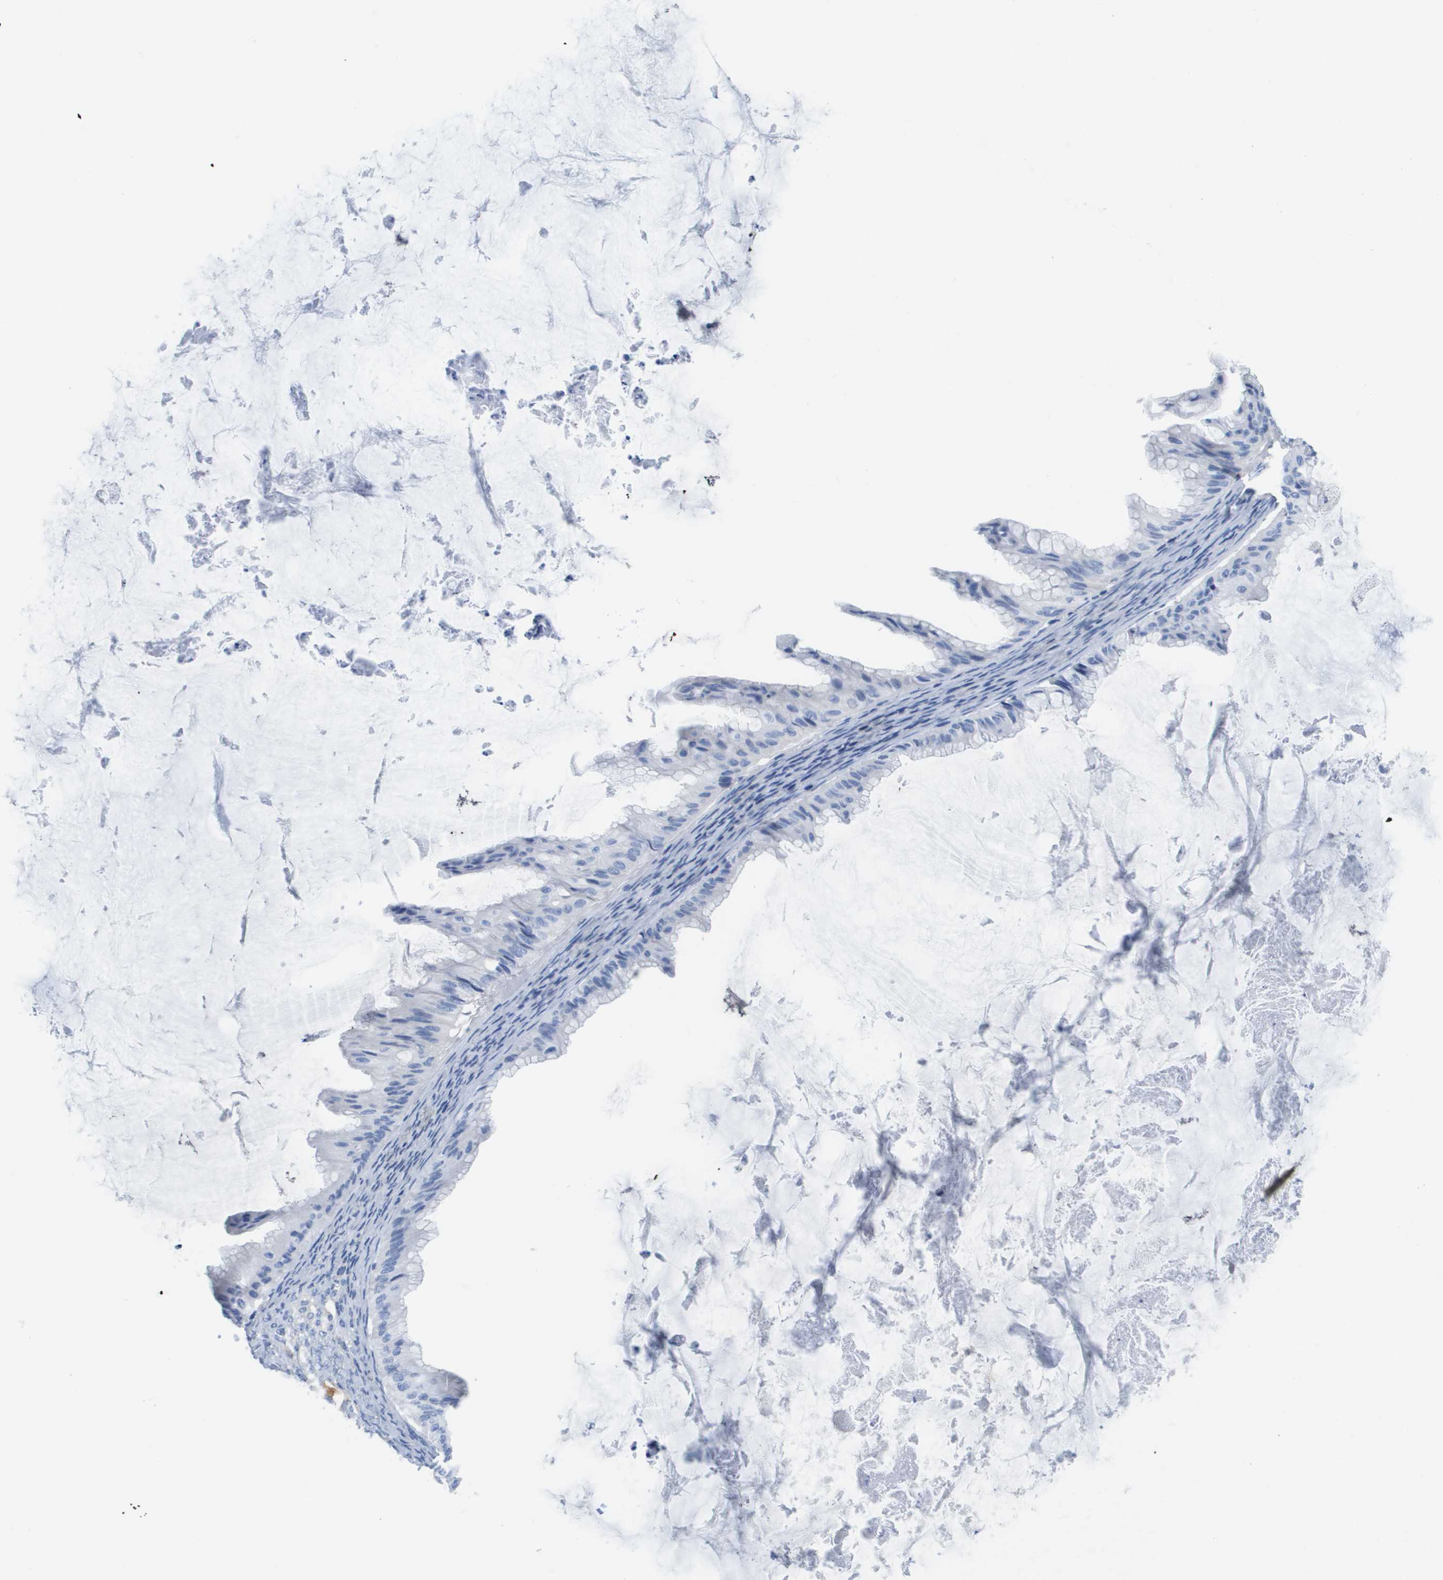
{"staining": {"intensity": "negative", "quantity": "none", "location": "none"}, "tissue": "ovarian cancer", "cell_type": "Tumor cells", "image_type": "cancer", "snomed": [{"axis": "morphology", "description": "Cystadenocarcinoma, mucinous, NOS"}, {"axis": "topography", "description": "Ovary"}], "caption": "The image exhibits no significant staining in tumor cells of ovarian mucinous cystadenocarcinoma.", "gene": "APOA1", "patient": {"sex": "female", "age": 61}}